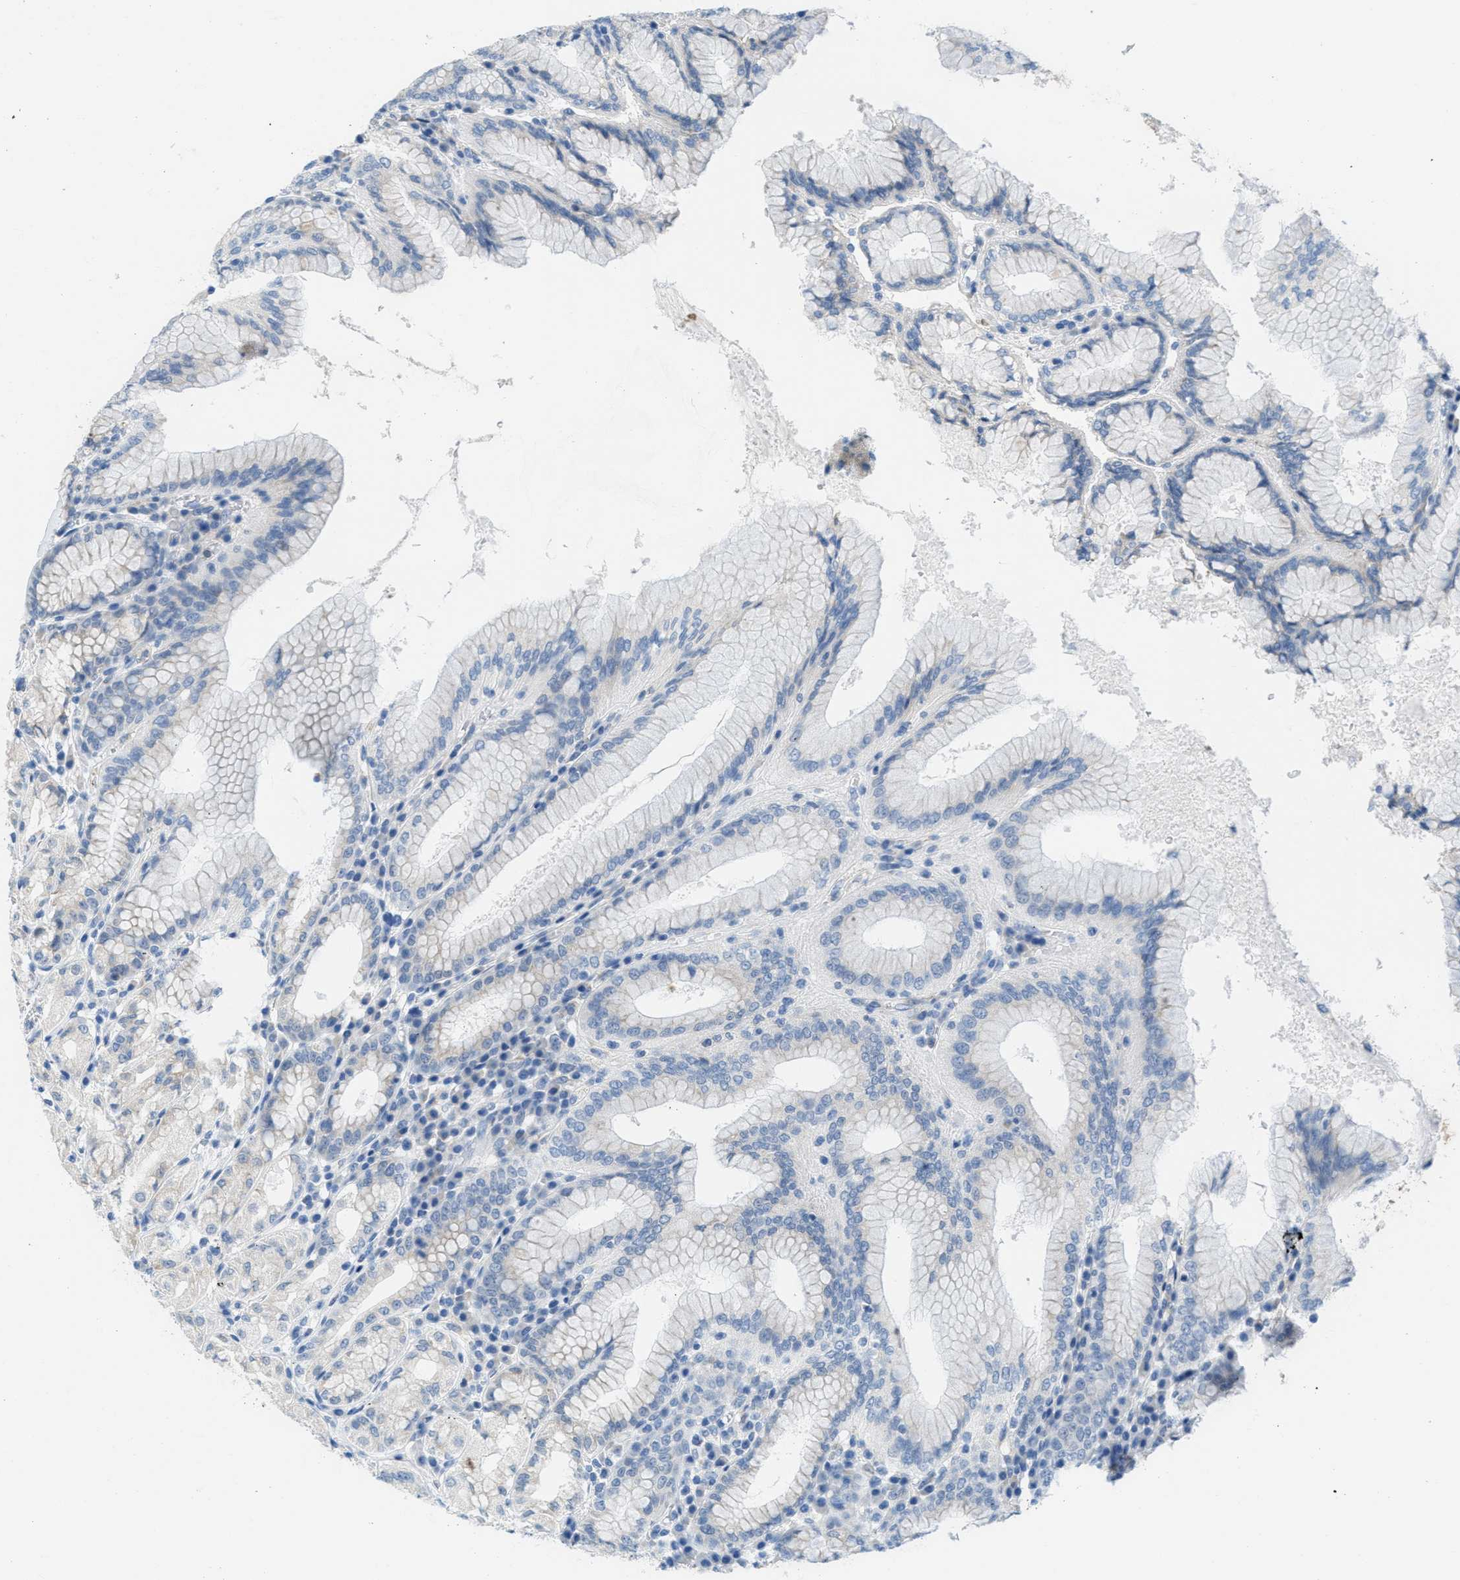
{"staining": {"intensity": "weak", "quantity": "25%-75%", "location": "cytoplasmic/membranous"}, "tissue": "stomach", "cell_type": "Glandular cells", "image_type": "normal", "snomed": [{"axis": "morphology", "description": "Normal tissue, NOS"}, {"axis": "topography", "description": "Stomach"}, {"axis": "topography", "description": "Stomach, lower"}], "caption": "Weak cytoplasmic/membranous protein expression is seen in approximately 25%-75% of glandular cells in stomach. Ihc stains the protein of interest in brown and the nuclei are stained blue.", "gene": "PTDSS1", "patient": {"sex": "female", "age": 56}}